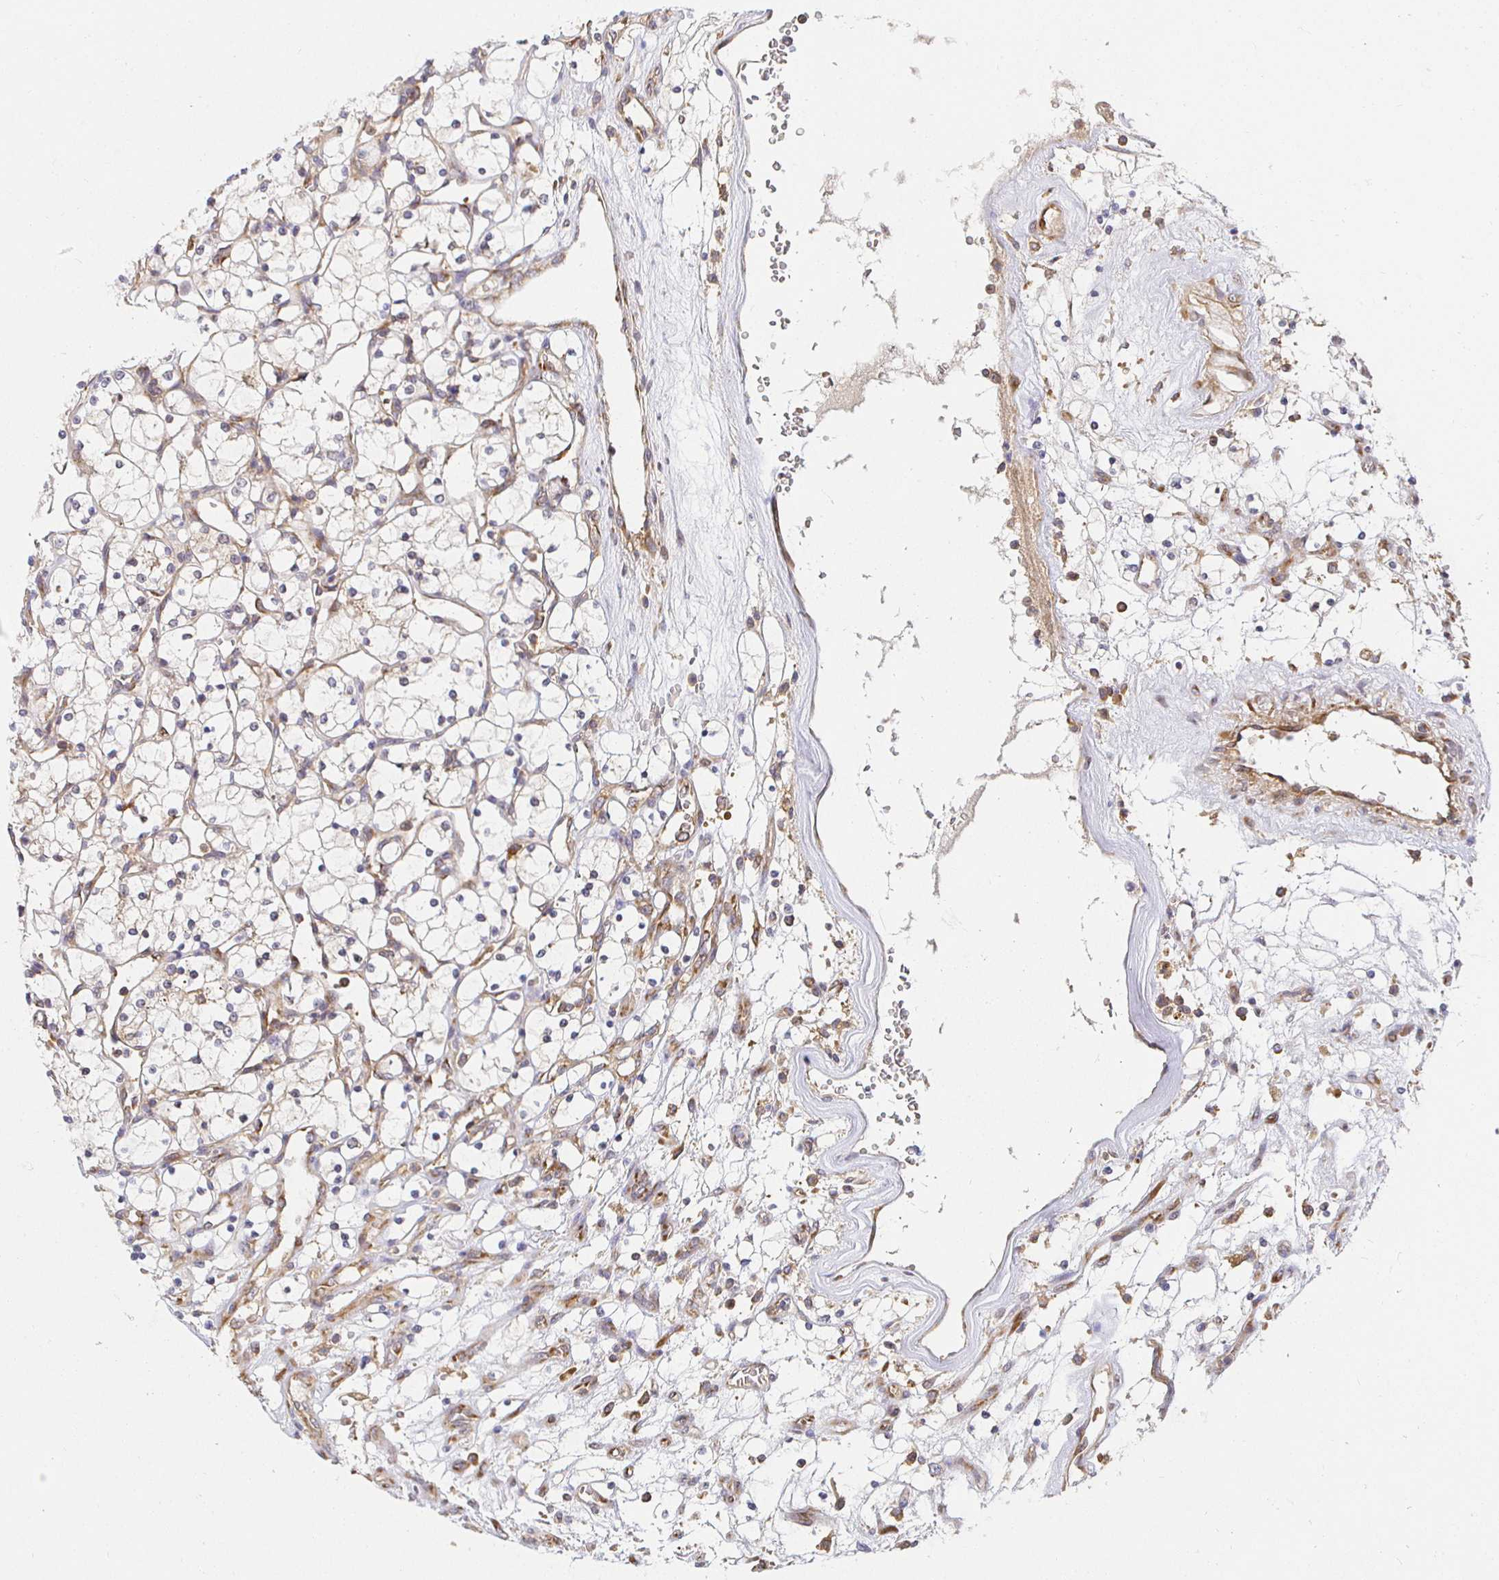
{"staining": {"intensity": "negative", "quantity": "none", "location": "none"}, "tissue": "renal cancer", "cell_type": "Tumor cells", "image_type": "cancer", "snomed": [{"axis": "morphology", "description": "Adenocarcinoma, NOS"}, {"axis": "topography", "description": "Kidney"}], "caption": "Immunohistochemical staining of renal cancer shows no significant positivity in tumor cells. (DAB (3,3'-diaminobenzidine) immunohistochemistry, high magnification).", "gene": "IRAK1", "patient": {"sex": "female", "age": 69}}